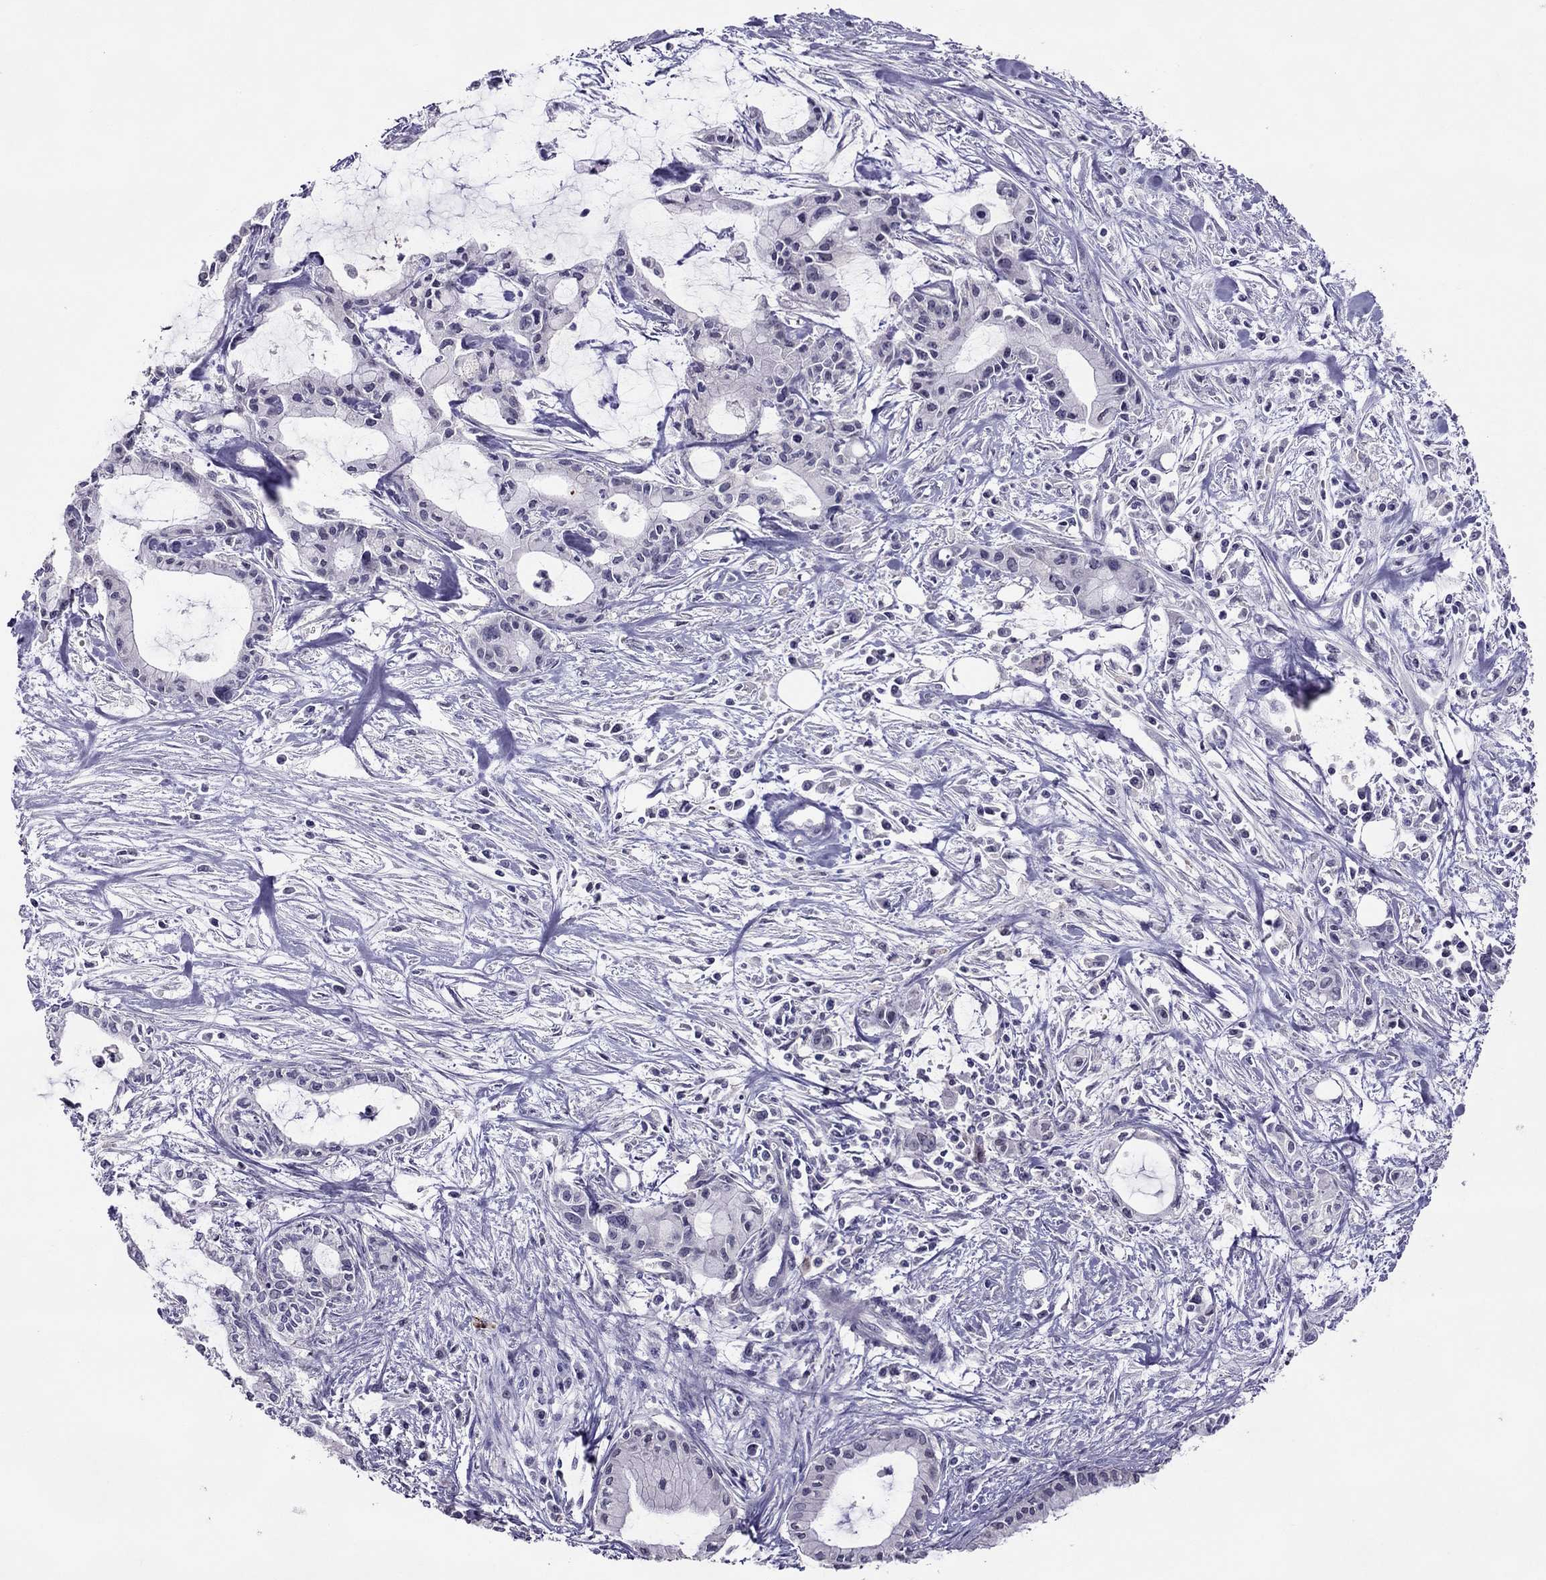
{"staining": {"intensity": "negative", "quantity": "none", "location": "none"}, "tissue": "pancreatic cancer", "cell_type": "Tumor cells", "image_type": "cancer", "snomed": [{"axis": "morphology", "description": "Adenocarcinoma, NOS"}, {"axis": "topography", "description": "Pancreas"}], "caption": "There is no significant expression in tumor cells of pancreatic adenocarcinoma.", "gene": "LRRC46", "patient": {"sex": "male", "age": 48}}